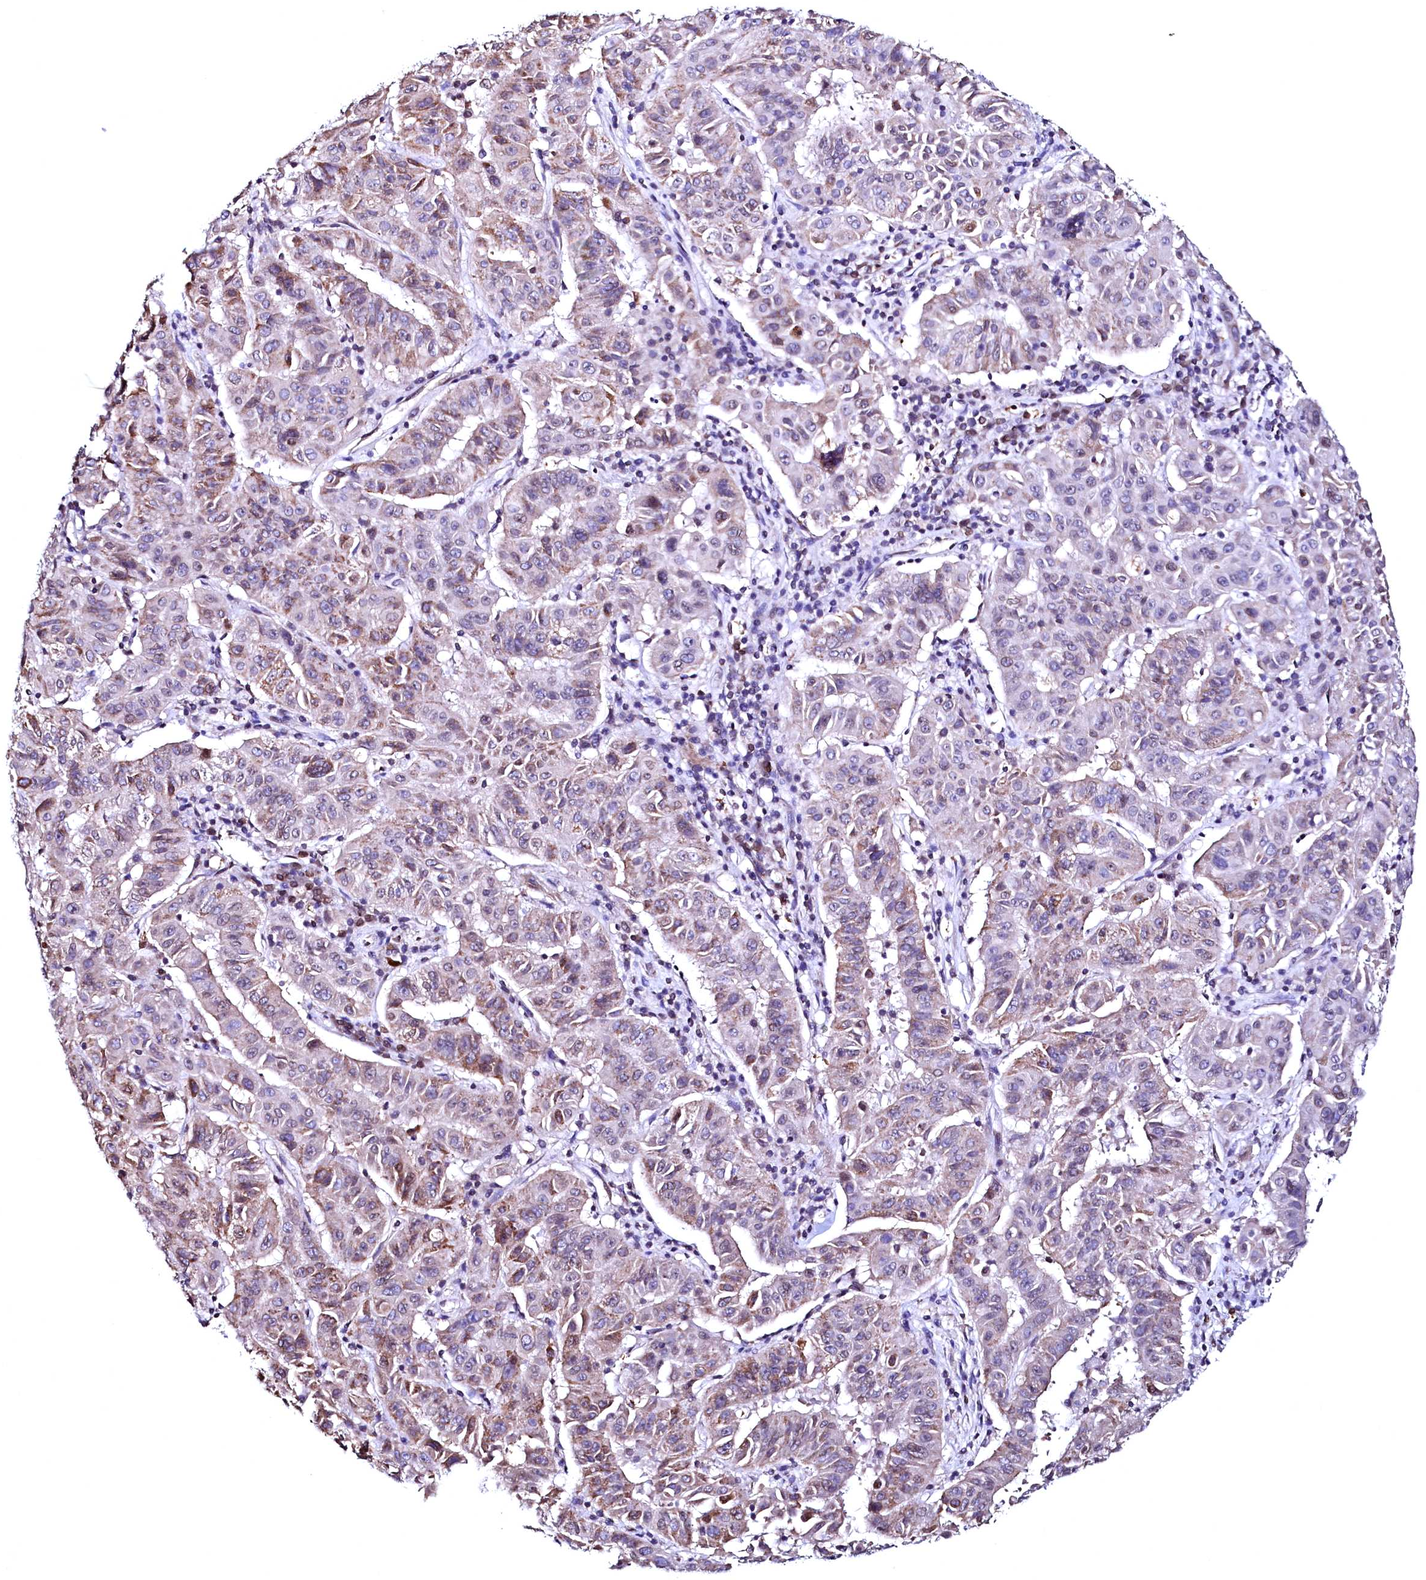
{"staining": {"intensity": "moderate", "quantity": "<25%", "location": "cytoplasmic/membranous"}, "tissue": "pancreatic cancer", "cell_type": "Tumor cells", "image_type": "cancer", "snomed": [{"axis": "morphology", "description": "Adenocarcinoma, NOS"}, {"axis": "topography", "description": "Pancreas"}], "caption": "Immunohistochemical staining of human pancreatic cancer (adenocarcinoma) demonstrates low levels of moderate cytoplasmic/membranous staining in approximately <25% of tumor cells.", "gene": "HAND1", "patient": {"sex": "male", "age": 63}}